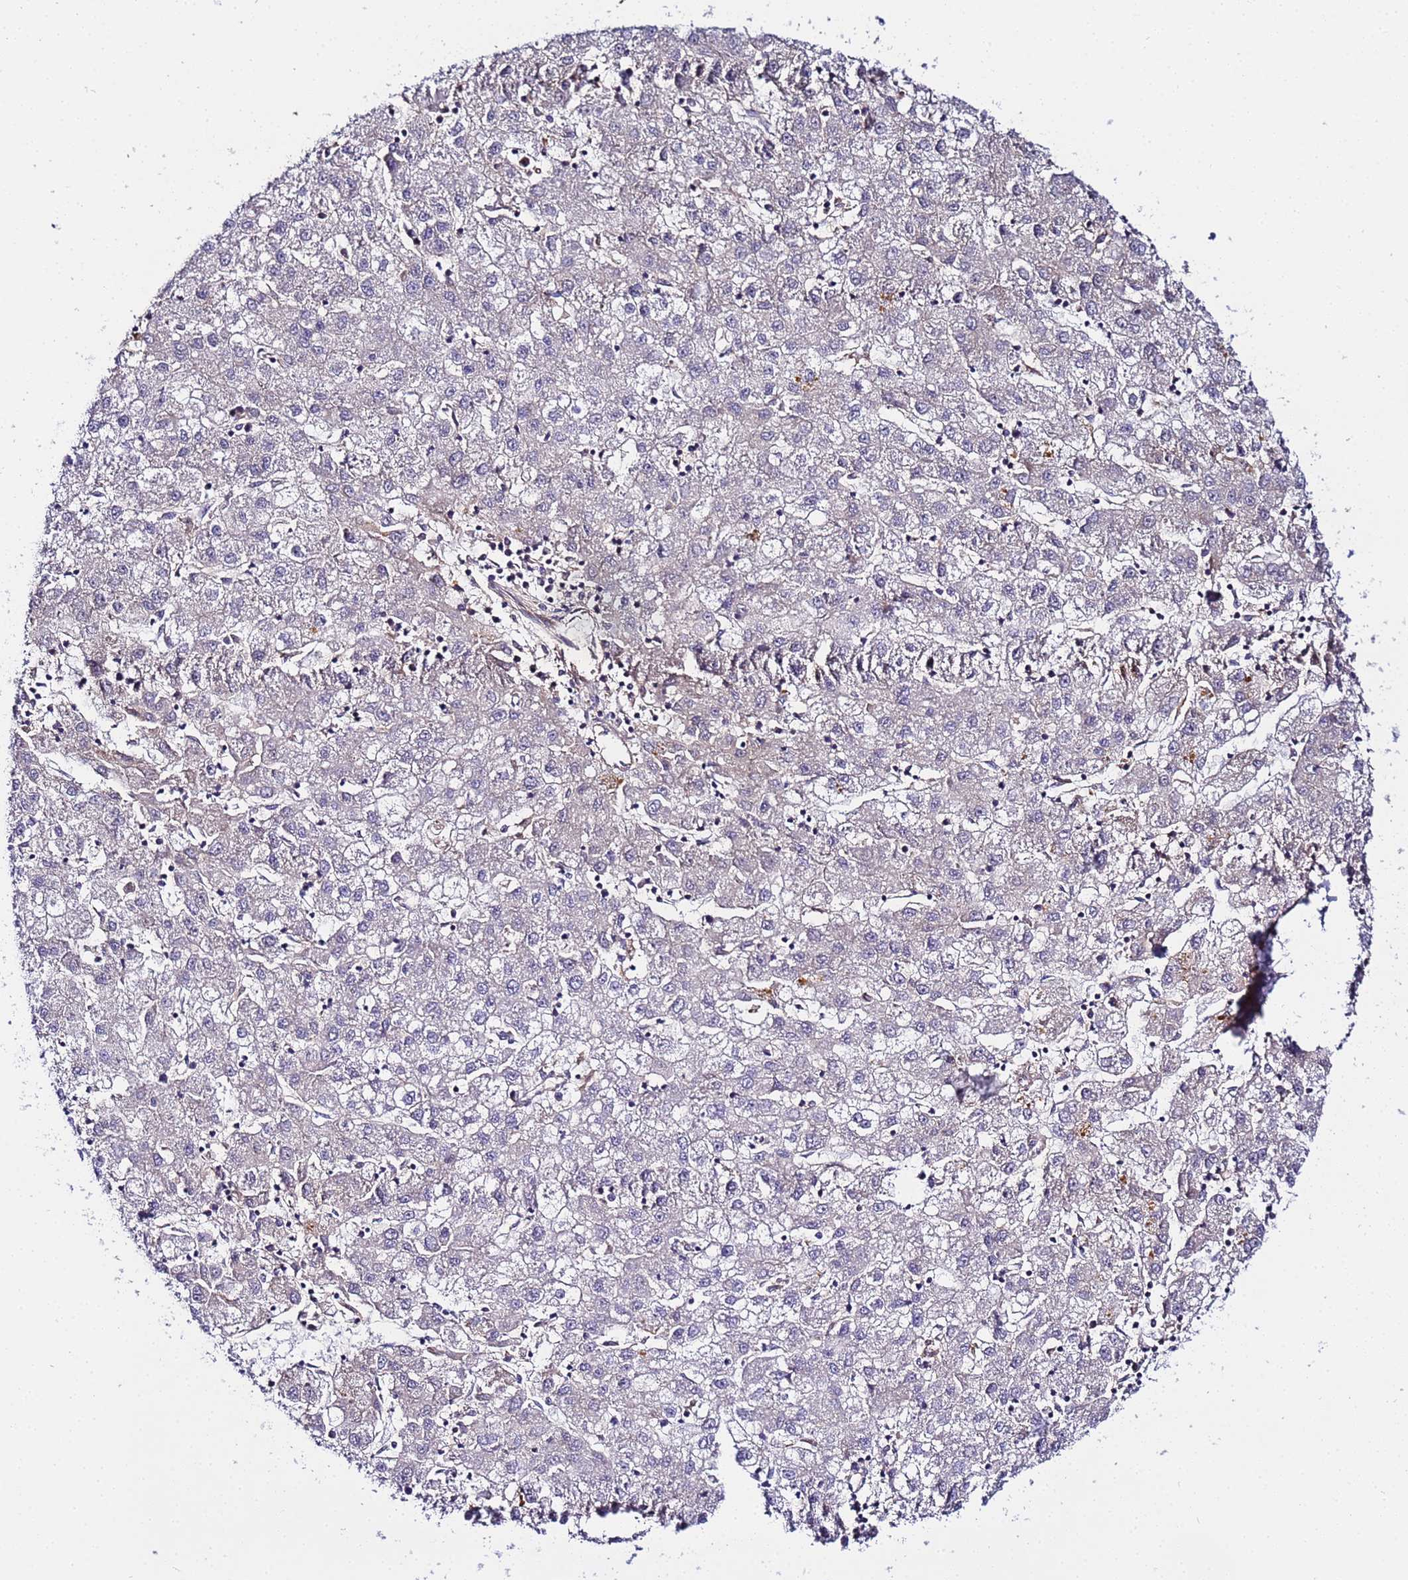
{"staining": {"intensity": "negative", "quantity": "none", "location": "none"}, "tissue": "liver cancer", "cell_type": "Tumor cells", "image_type": "cancer", "snomed": [{"axis": "morphology", "description": "Carcinoma, Hepatocellular, NOS"}, {"axis": "topography", "description": "Liver"}], "caption": "A high-resolution histopathology image shows IHC staining of liver cancer, which demonstrates no significant positivity in tumor cells.", "gene": "CFHR2", "patient": {"sex": "male", "age": 72}}